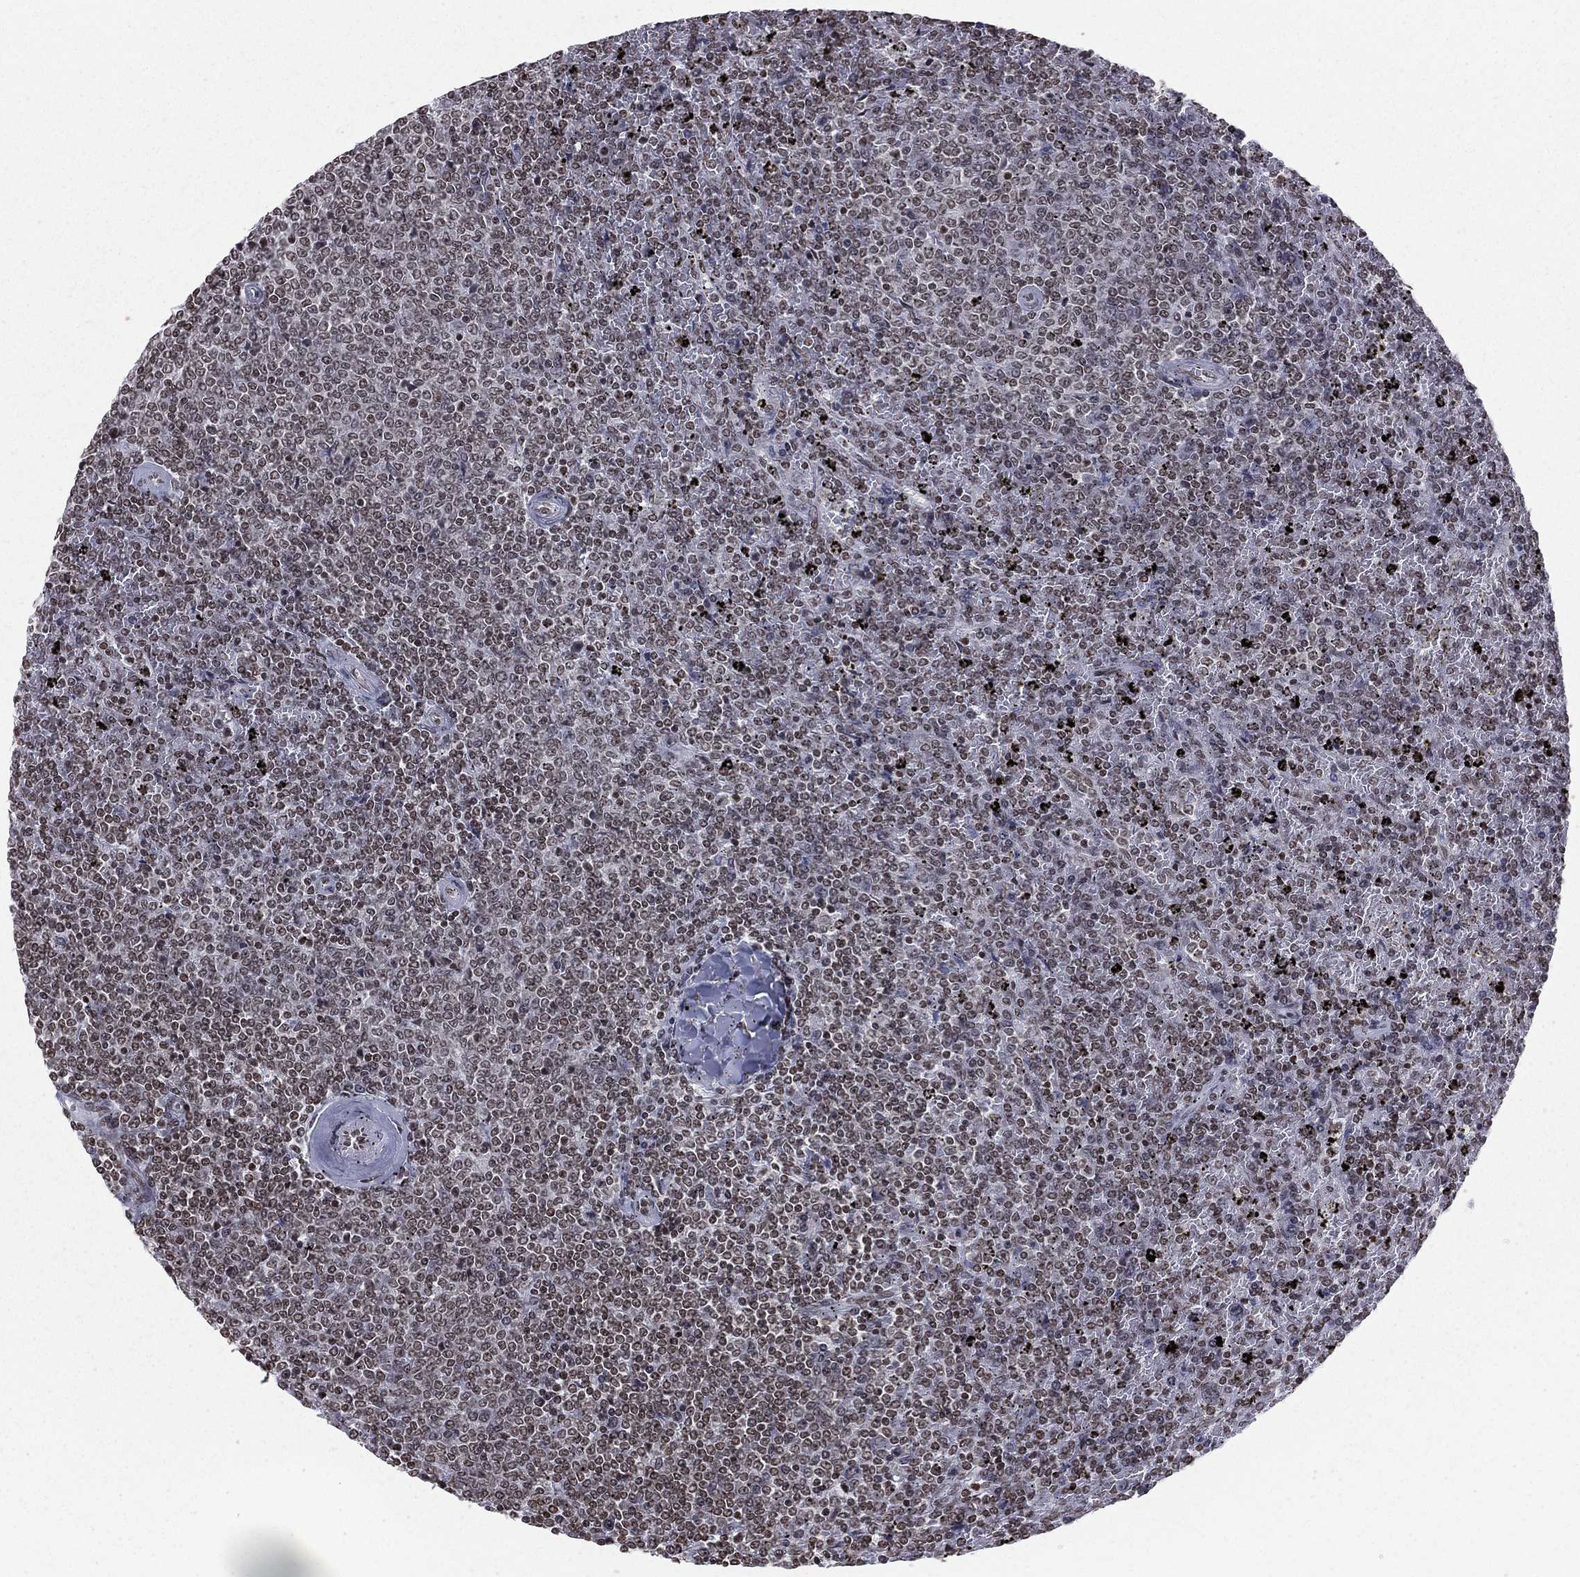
{"staining": {"intensity": "weak", "quantity": ">75%", "location": "nuclear"}, "tissue": "lymphoma", "cell_type": "Tumor cells", "image_type": "cancer", "snomed": [{"axis": "morphology", "description": "Malignant lymphoma, non-Hodgkin's type, Low grade"}, {"axis": "topography", "description": "Spleen"}], "caption": "Immunohistochemical staining of malignant lymphoma, non-Hodgkin's type (low-grade) displays low levels of weak nuclear positivity in about >75% of tumor cells. (DAB = brown stain, brightfield microscopy at high magnification).", "gene": "RFX7", "patient": {"sex": "female", "age": 77}}